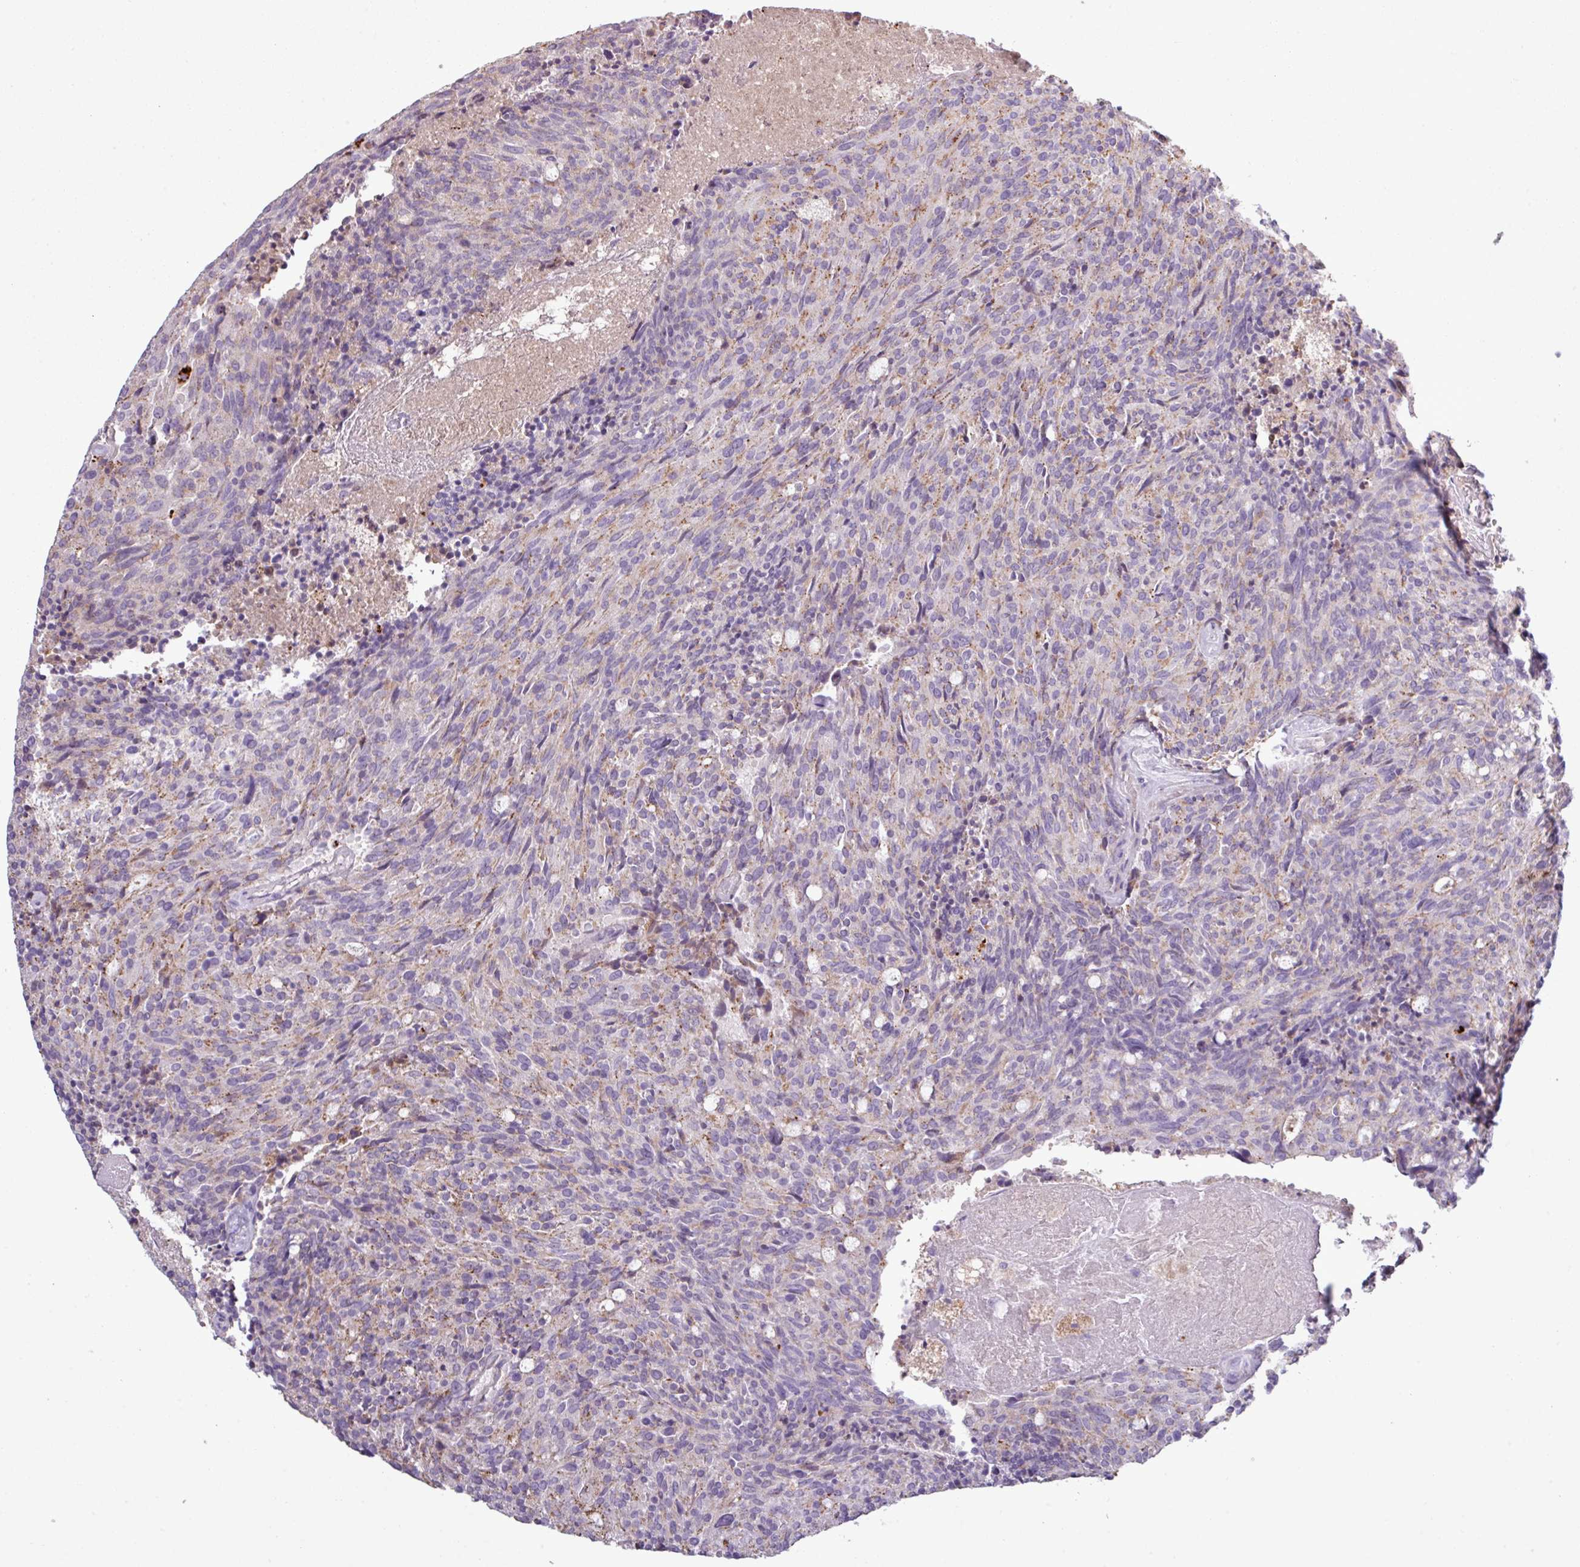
{"staining": {"intensity": "moderate", "quantity": "25%-75%", "location": "cytoplasmic/membranous"}, "tissue": "carcinoid", "cell_type": "Tumor cells", "image_type": "cancer", "snomed": [{"axis": "morphology", "description": "Carcinoid, malignant, NOS"}, {"axis": "topography", "description": "Pancreas"}], "caption": "A photomicrograph of human carcinoid (malignant) stained for a protein displays moderate cytoplasmic/membranous brown staining in tumor cells. (IHC, brightfield microscopy, high magnification).", "gene": "C4B", "patient": {"sex": "female", "age": 54}}